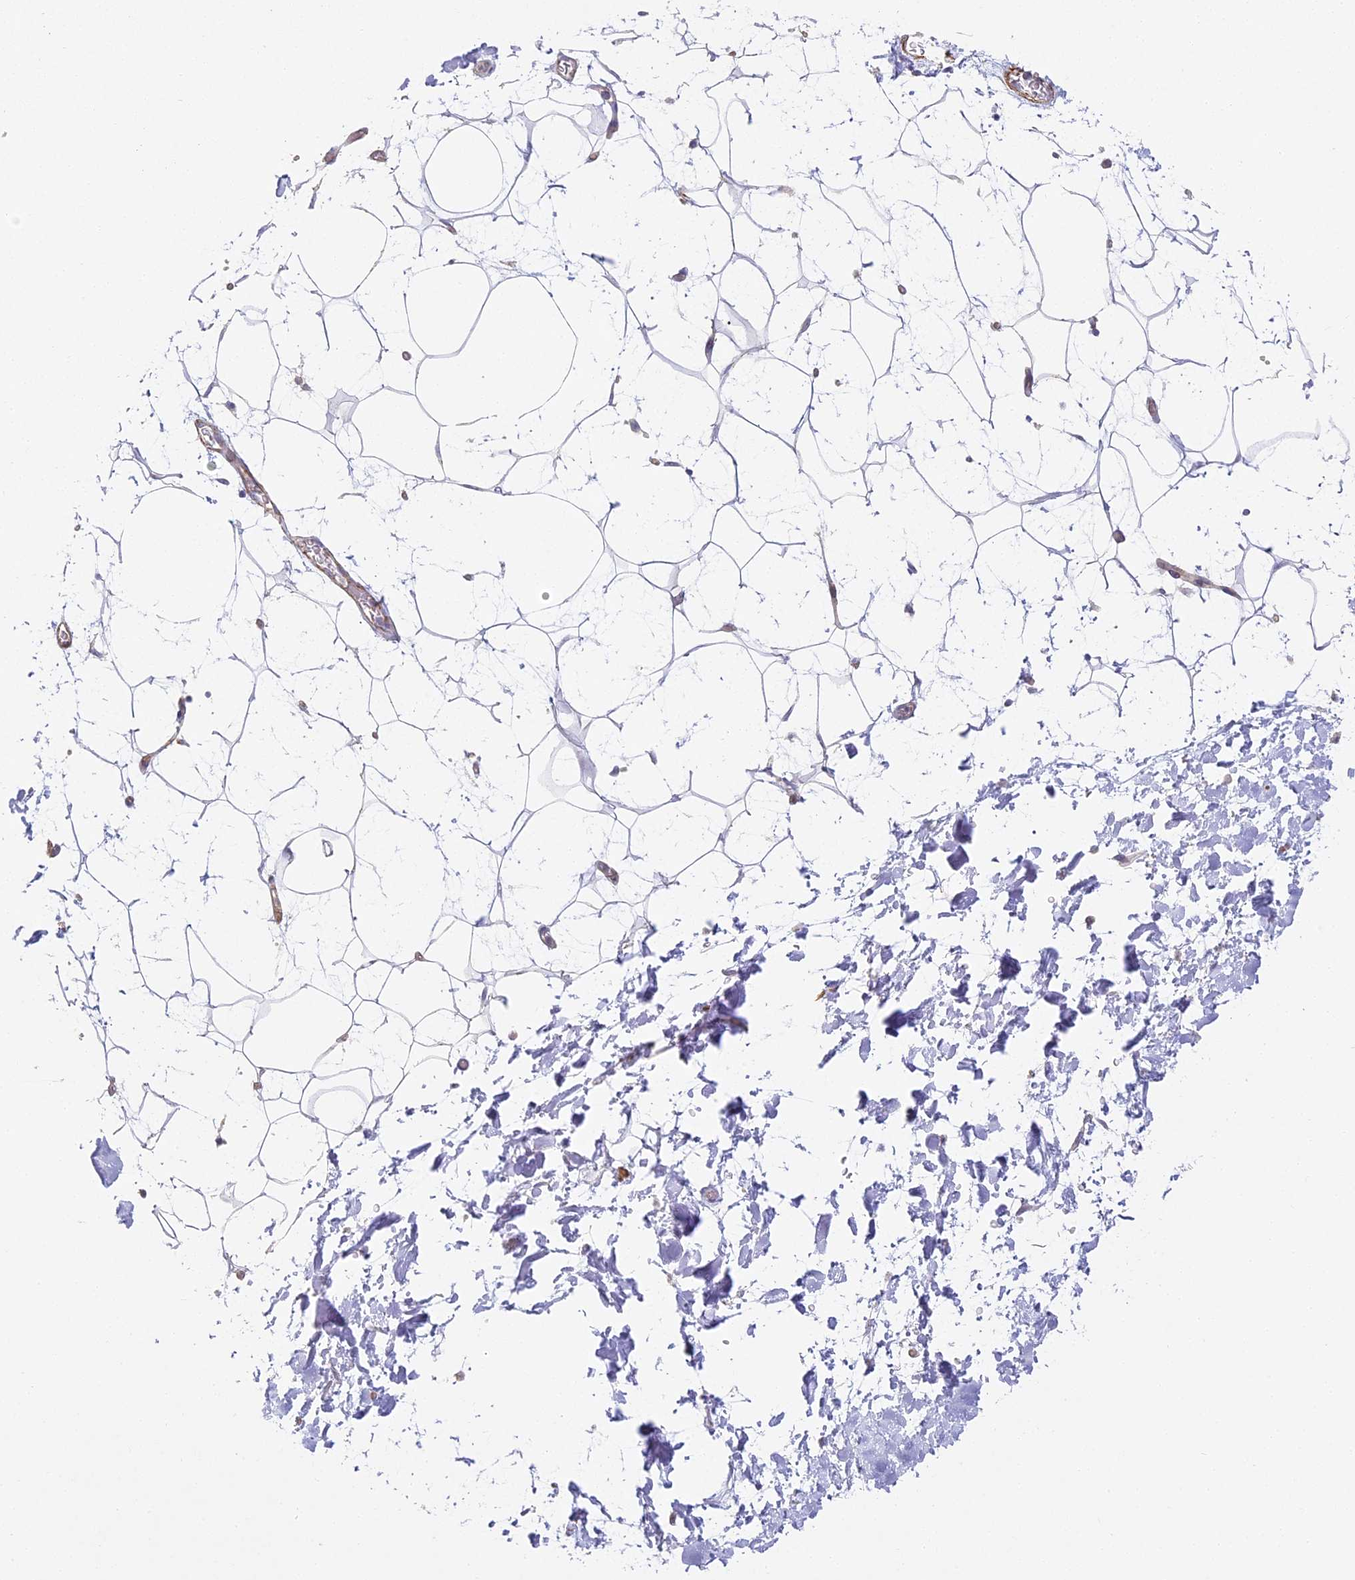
{"staining": {"intensity": "negative", "quantity": "none", "location": "none"}, "tissue": "adipose tissue", "cell_type": "Adipocytes", "image_type": "normal", "snomed": [{"axis": "morphology", "description": "Normal tissue, NOS"}, {"axis": "topography", "description": "Soft tissue"}], "caption": "Image shows no significant protein expression in adipocytes of benign adipose tissue.", "gene": "MED28", "patient": {"sex": "male", "age": 72}}